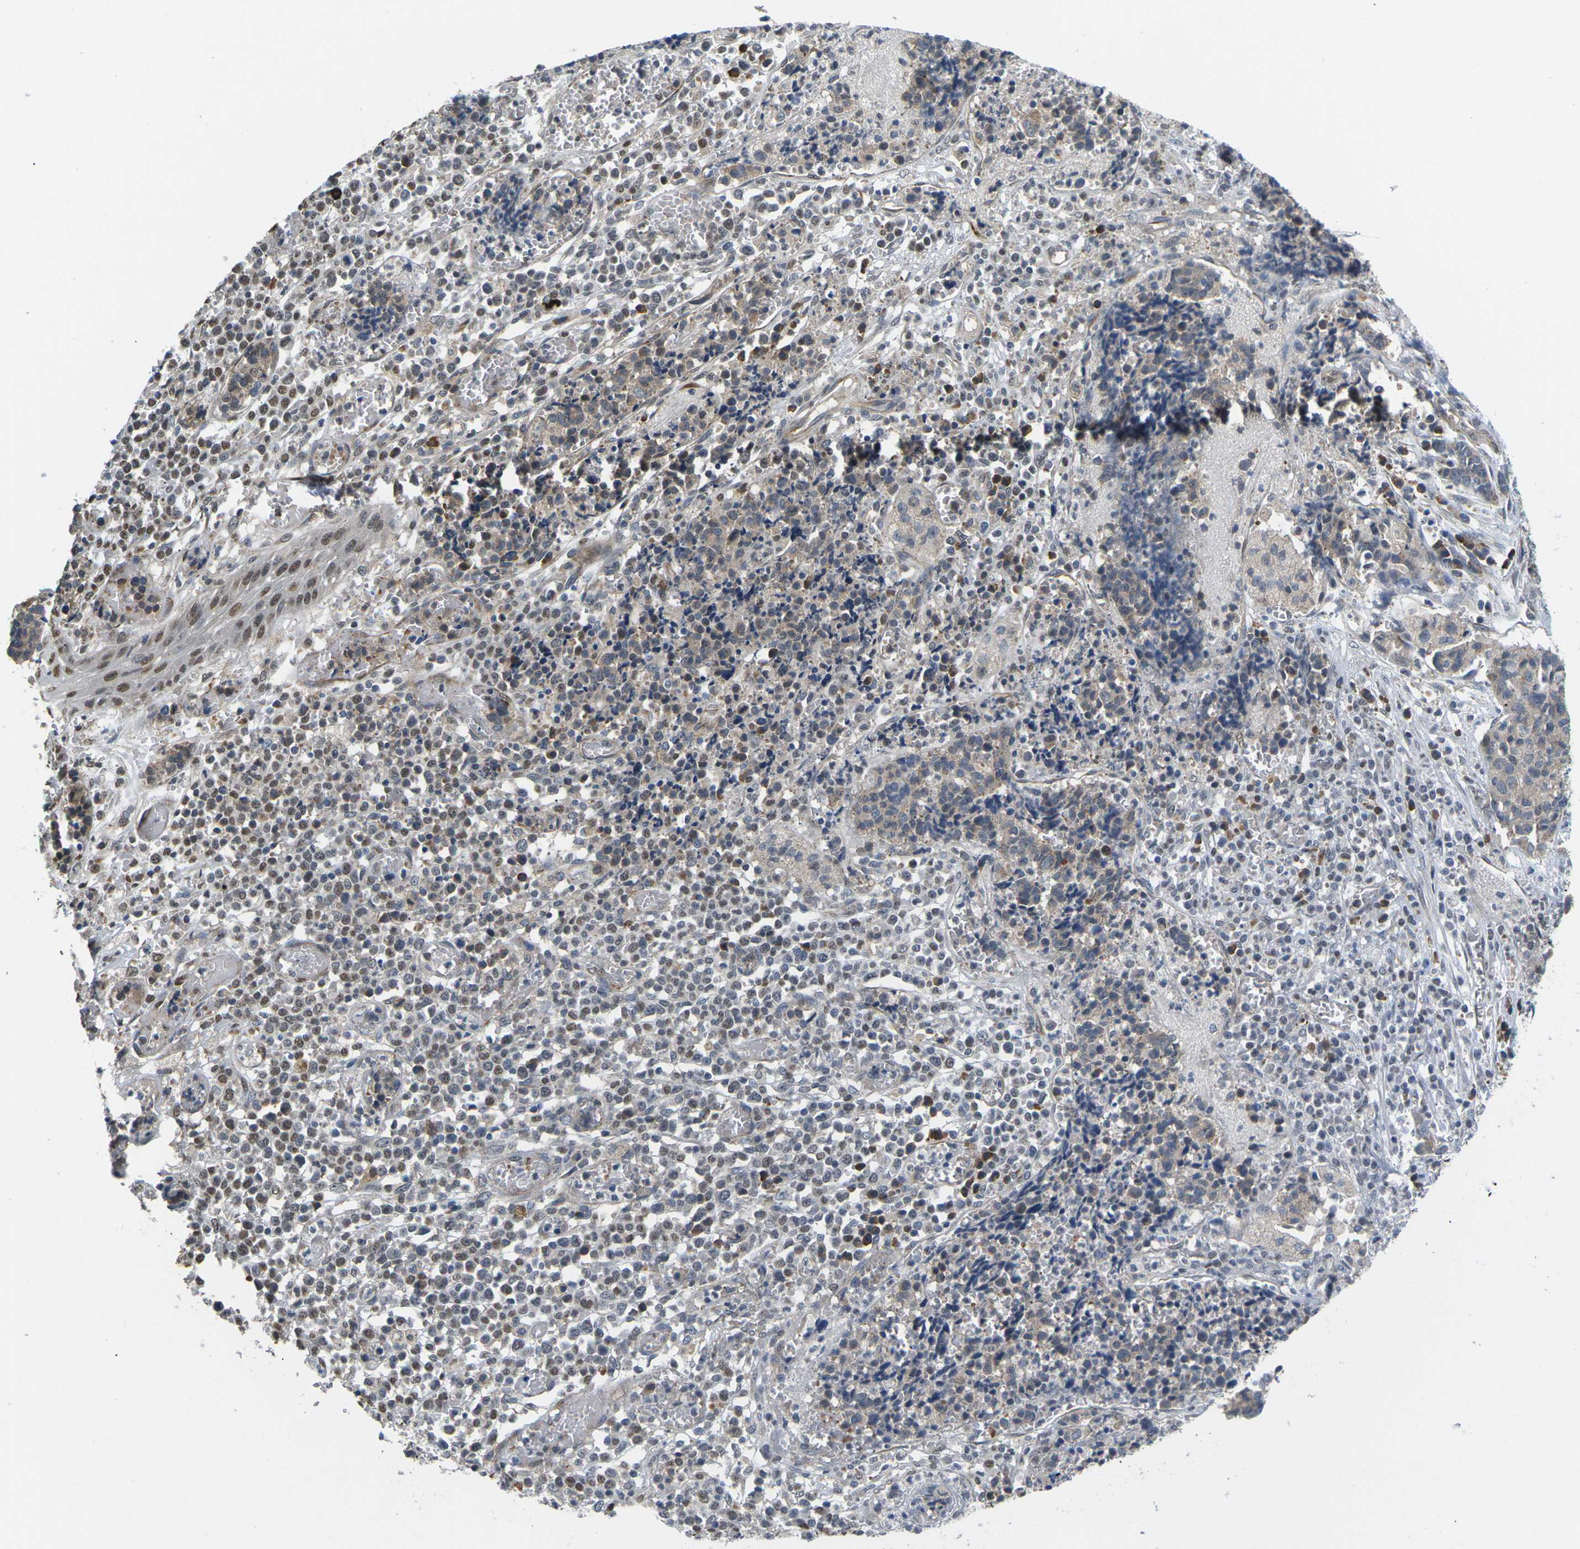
{"staining": {"intensity": "weak", "quantity": ">75%", "location": "cytoplasmic/membranous"}, "tissue": "cervical cancer", "cell_type": "Tumor cells", "image_type": "cancer", "snomed": [{"axis": "morphology", "description": "Squamous cell carcinoma, NOS"}, {"axis": "topography", "description": "Cervix"}], "caption": "Protein expression analysis of cervical cancer (squamous cell carcinoma) shows weak cytoplasmic/membranous positivity in about >75% of tumor cells. The protein of interest is stained brown, and the nuclei are stained in blue (DAB (3,3'-diaminobenzidine) IHC with brightfield microscopy, high magnification).", "gene": "ERBB4", "patient": {"sex": "female", "age": 35}}